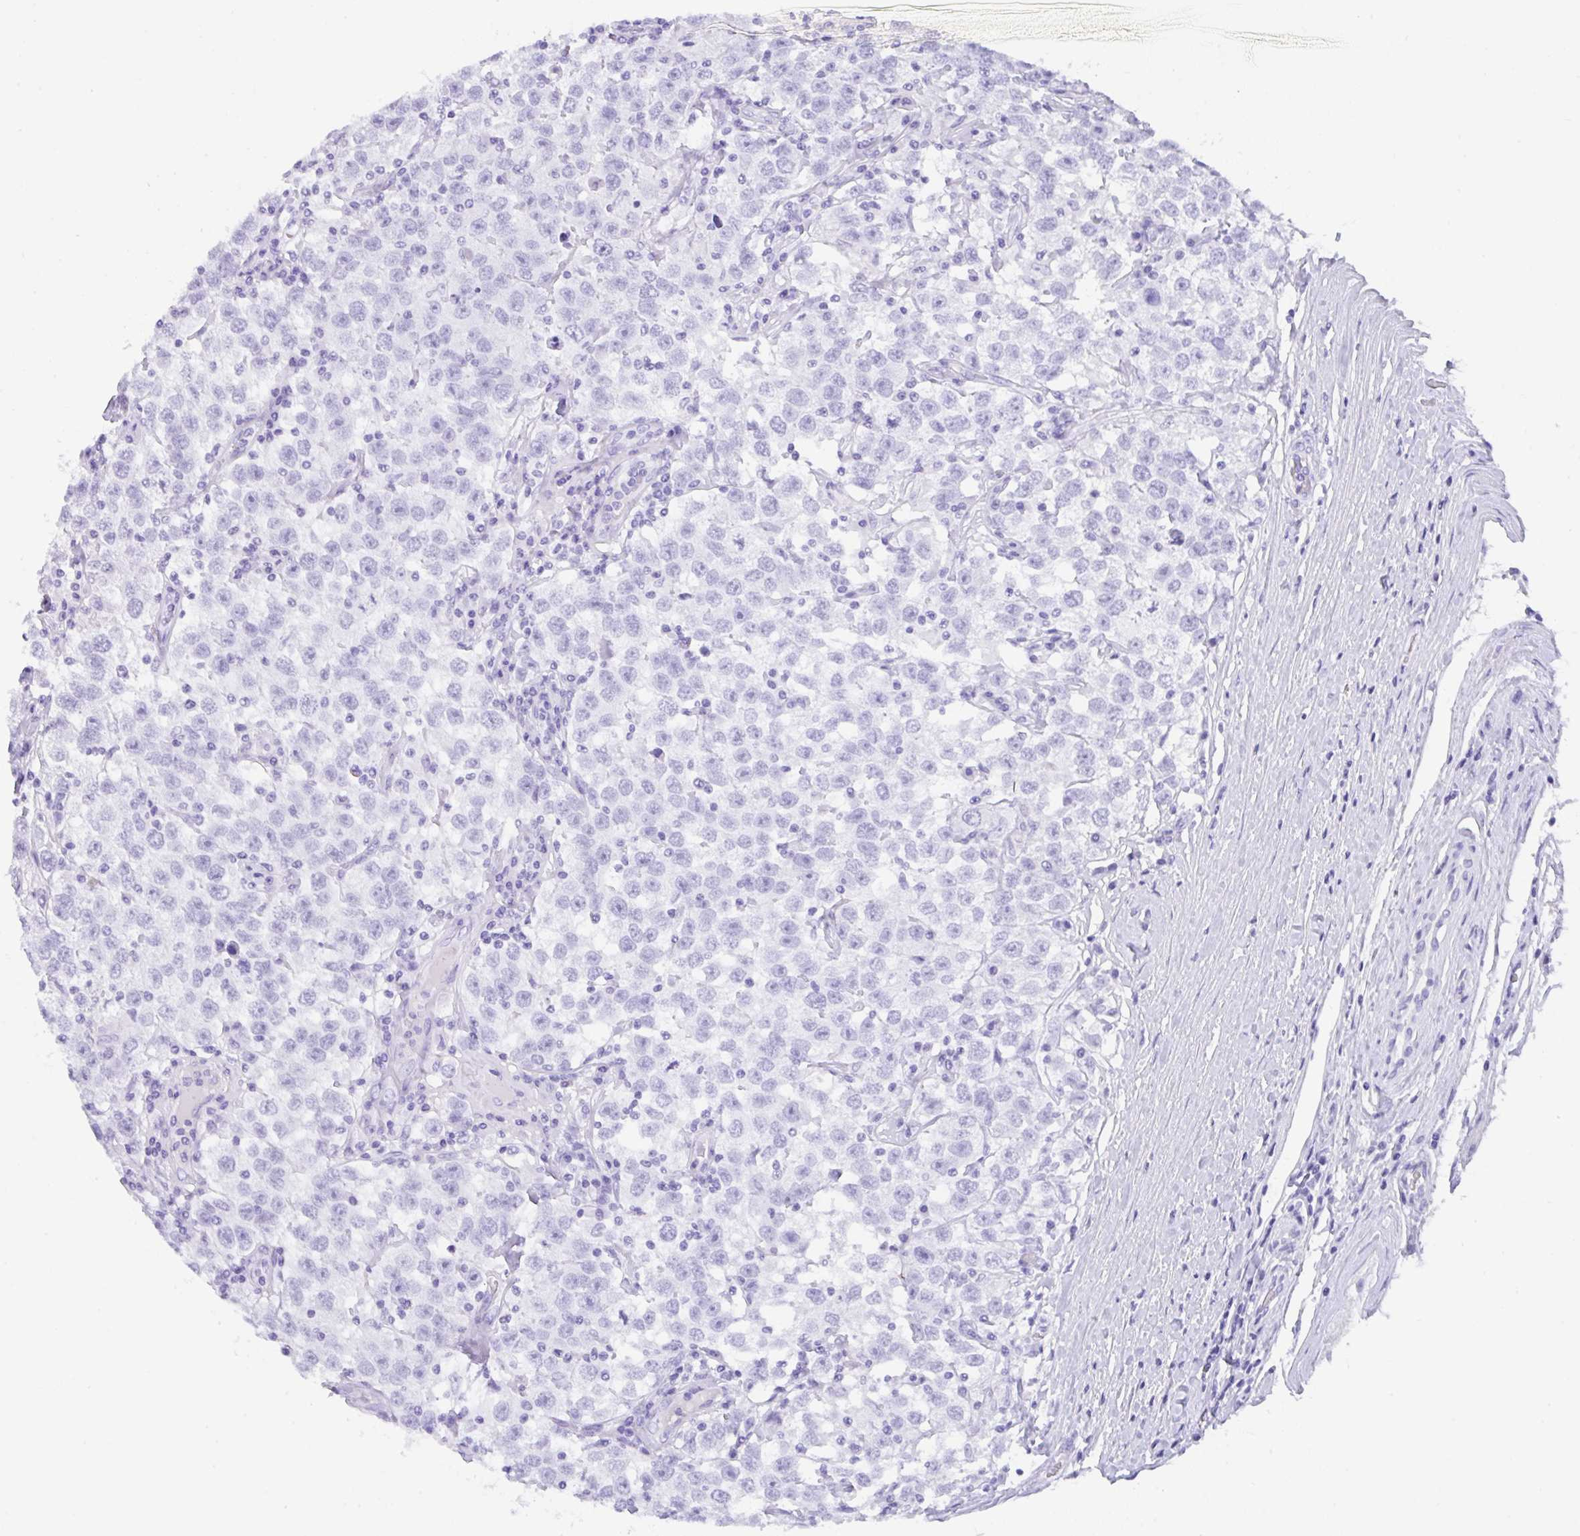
{"staining": {"intensity": "negative", "quantity": "none", "location": "none"}, "tissue": "testis cancer", "cell_type": "Tumor cells", "image_type": "cancer", "snomed": [{"axis": "morphology", "description": "Seminoma, NOS"}, {"axis": "topography", "description": "Testis"}], "caption": "IHC of human testis seminoma displays no expression in tumor cells.", "gene": "CPA1", "patient": {"sex": "male", "age": 41}}